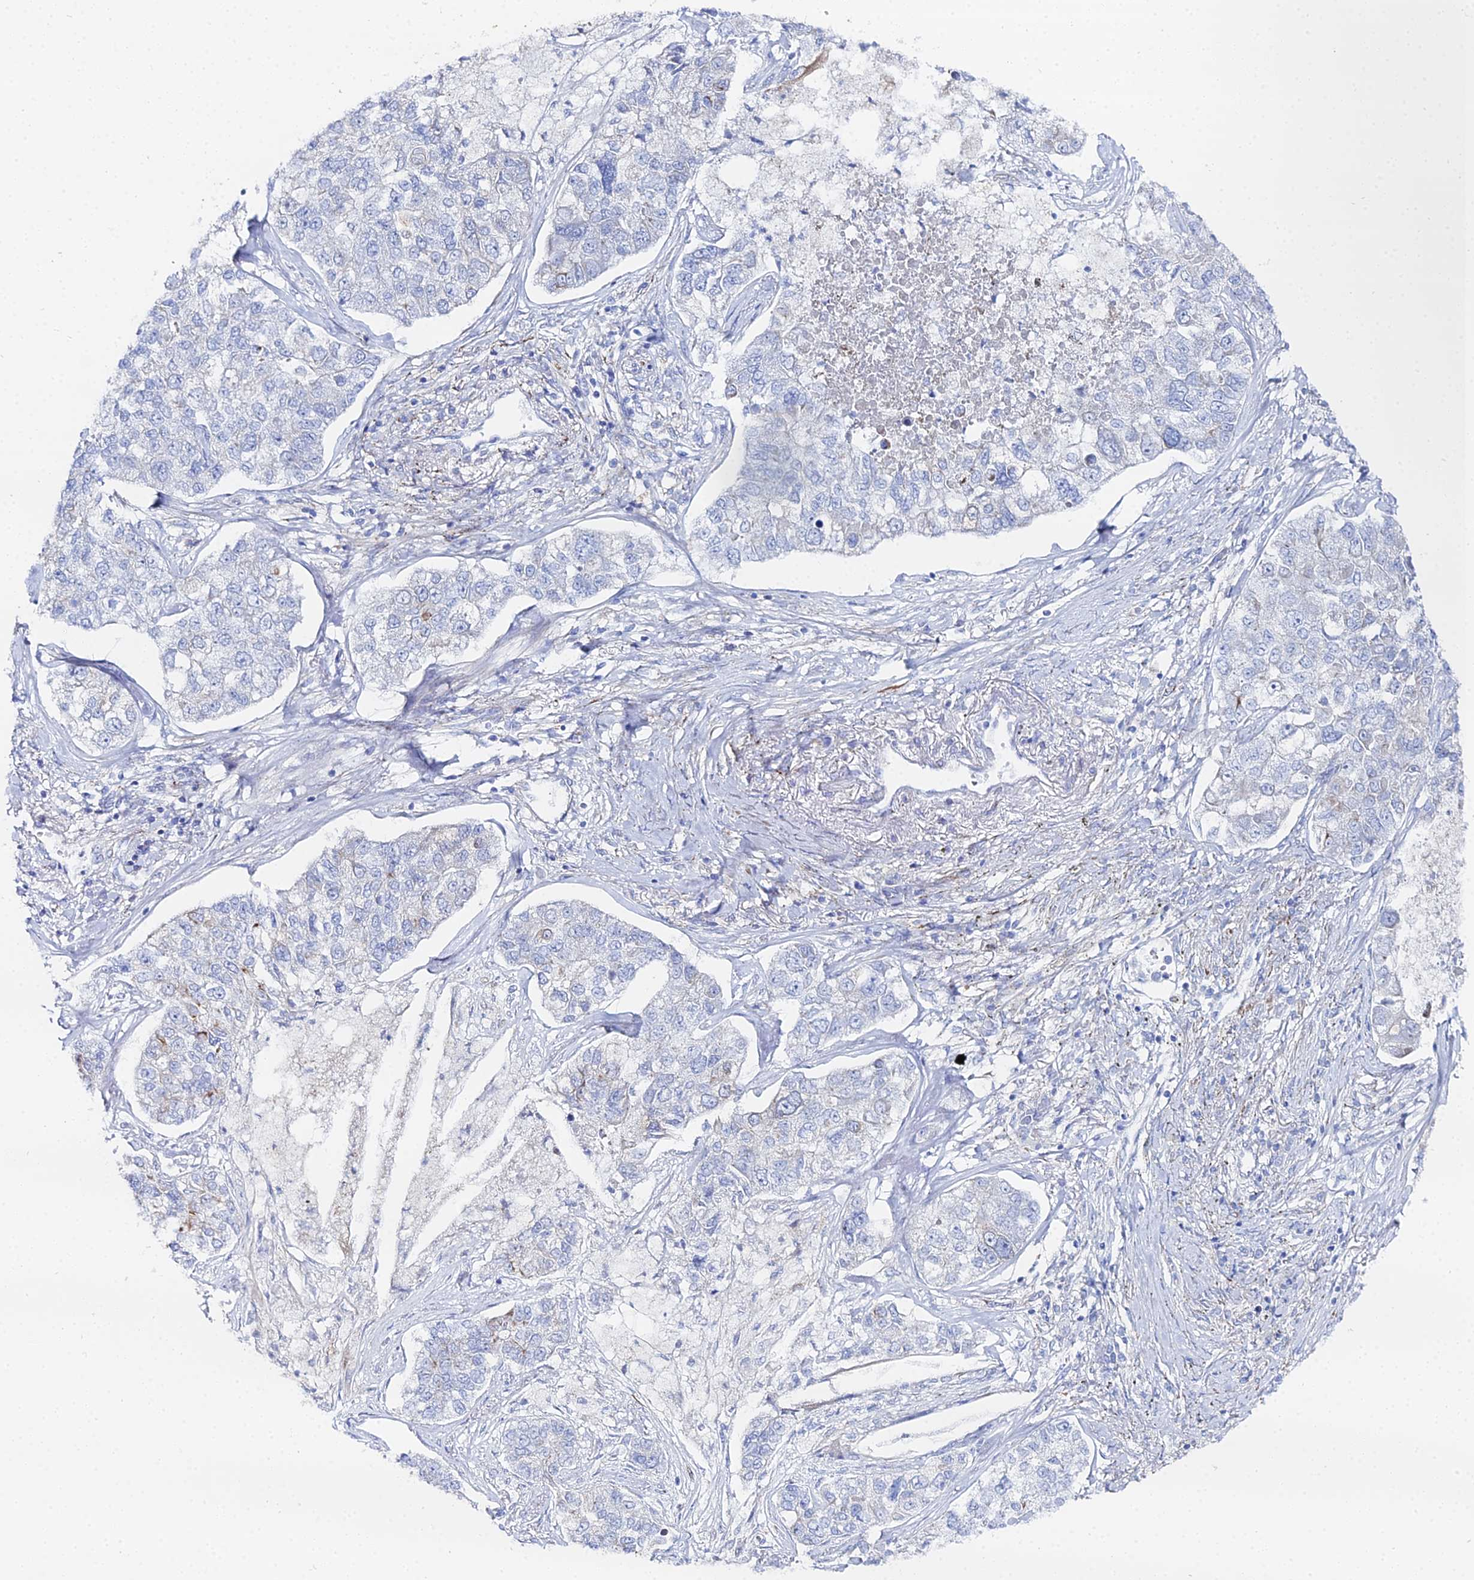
{"staining": {"intensity": "negative", "quantity": "none", "location": "none"}, "tissue": "lung cancer", "cell_type": "Tumor cells", "image_type": "cancer", "snomed": [{"axis": "morphology", "description": "Adenocarcinoma, NOS"}, {"axis": "topography", "description": "Lung"}], "caption": "DAB (3,3'-diaminobenzidine) immunohistochemical staining of human lung cancer (adenocarcinoma) reveals no significant positivity in tumor cells.", "gene": "DHX34", "patient": {"sex": "male", "age": 49}}